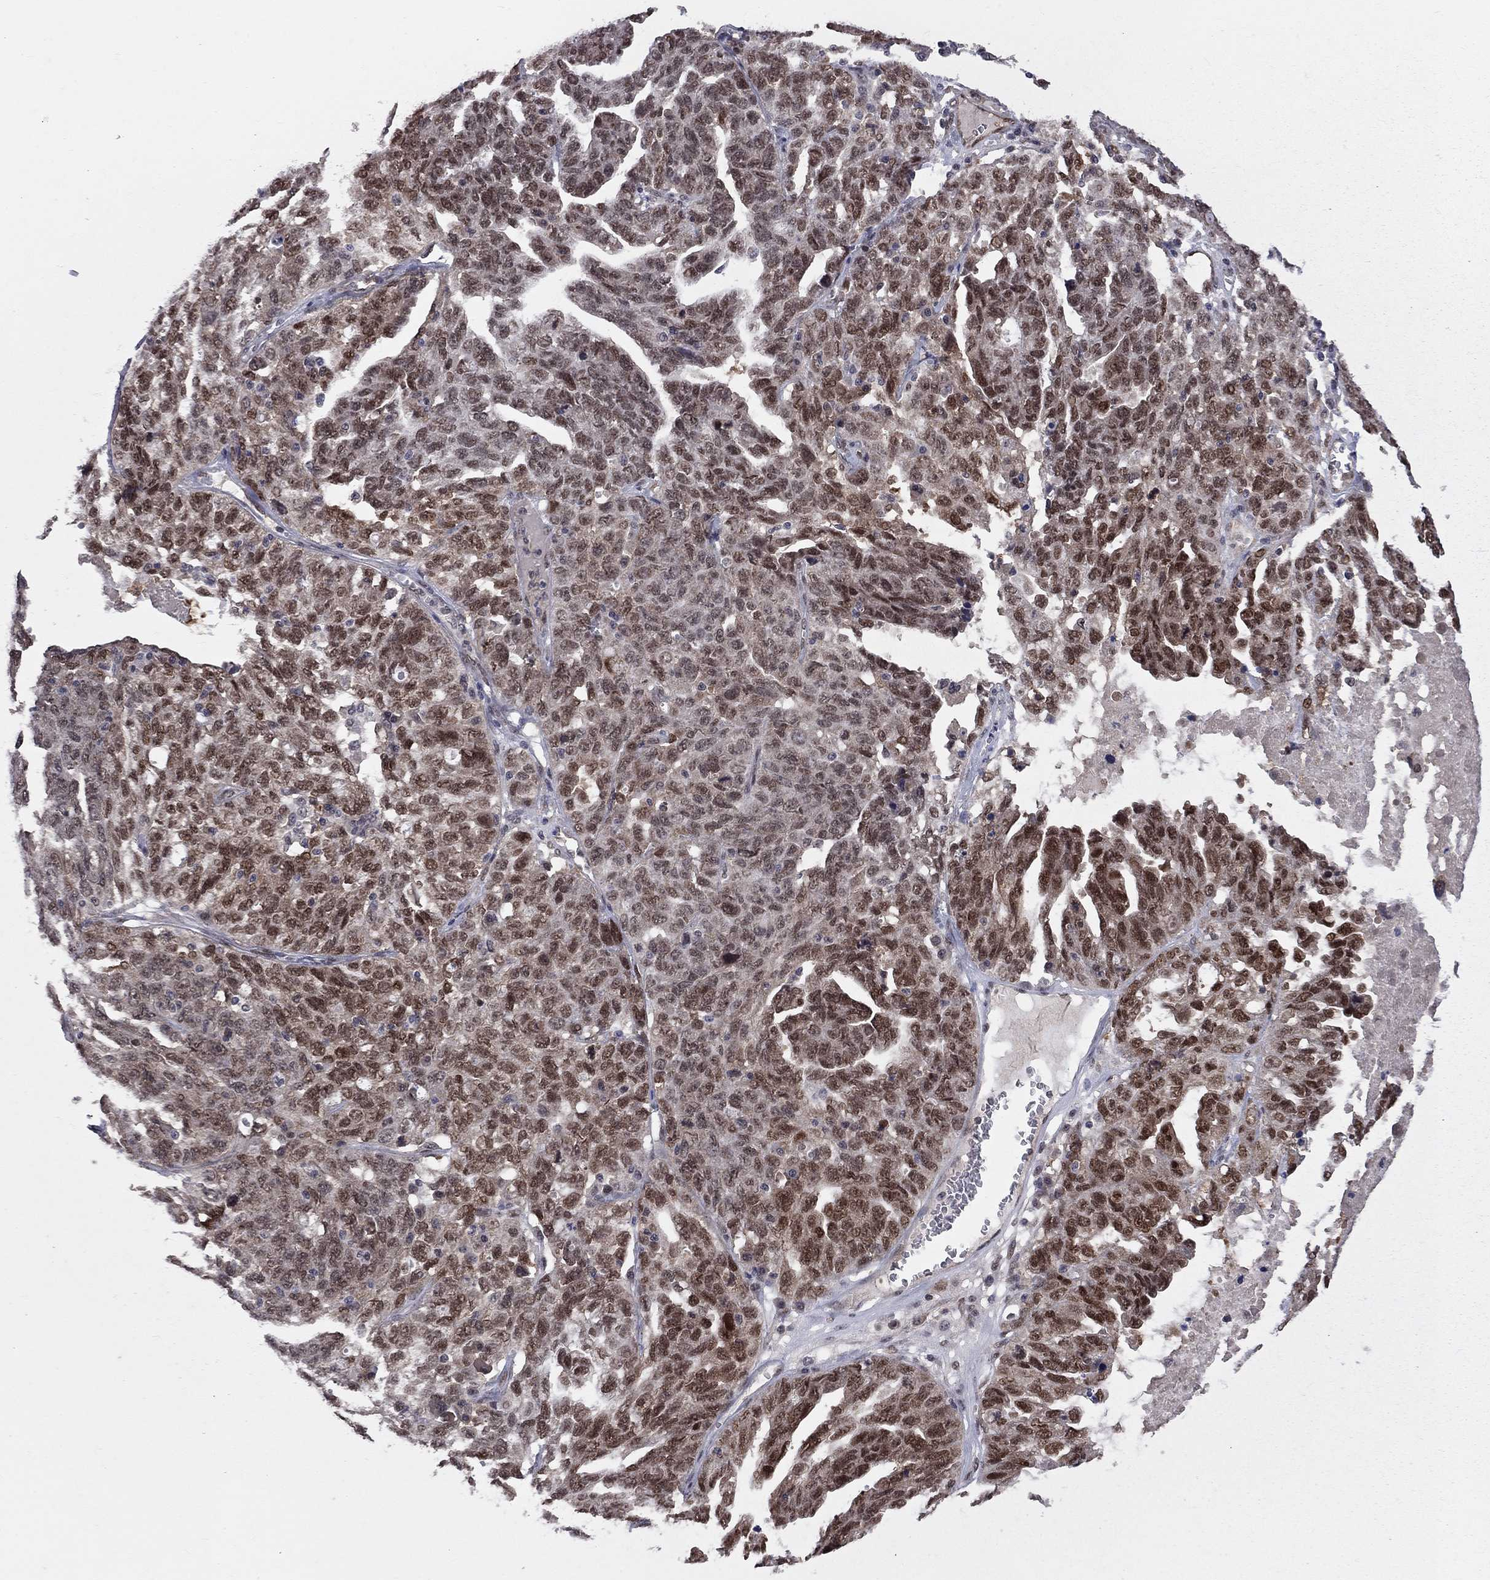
{"staining": {"intensity": "strong", "quantity": "25%-75%", "location": "nuclear"}, "tissue": "ovarian cancer", "cell_type": "Tumor cells", "image_type": "cancer", "snomed": [{"axis": "morphology", "description": "Cystadenocarcinoma, serous, NOS"}, {"axis": "topography", "description": "Ovary"}], "caption": "Immunohistochemistry (IHC) photomicrograph of neoplastic tissue: human ovarian cancer (serous cystadenocarcinoma) stained using IHC exhibits high levels of strong protein expression localized specifically in the nuclear of tumor cells, appearing as a nuclear brown color.", "gene": "SAP30L", "patient": {"sex": "female", "age": 71}}